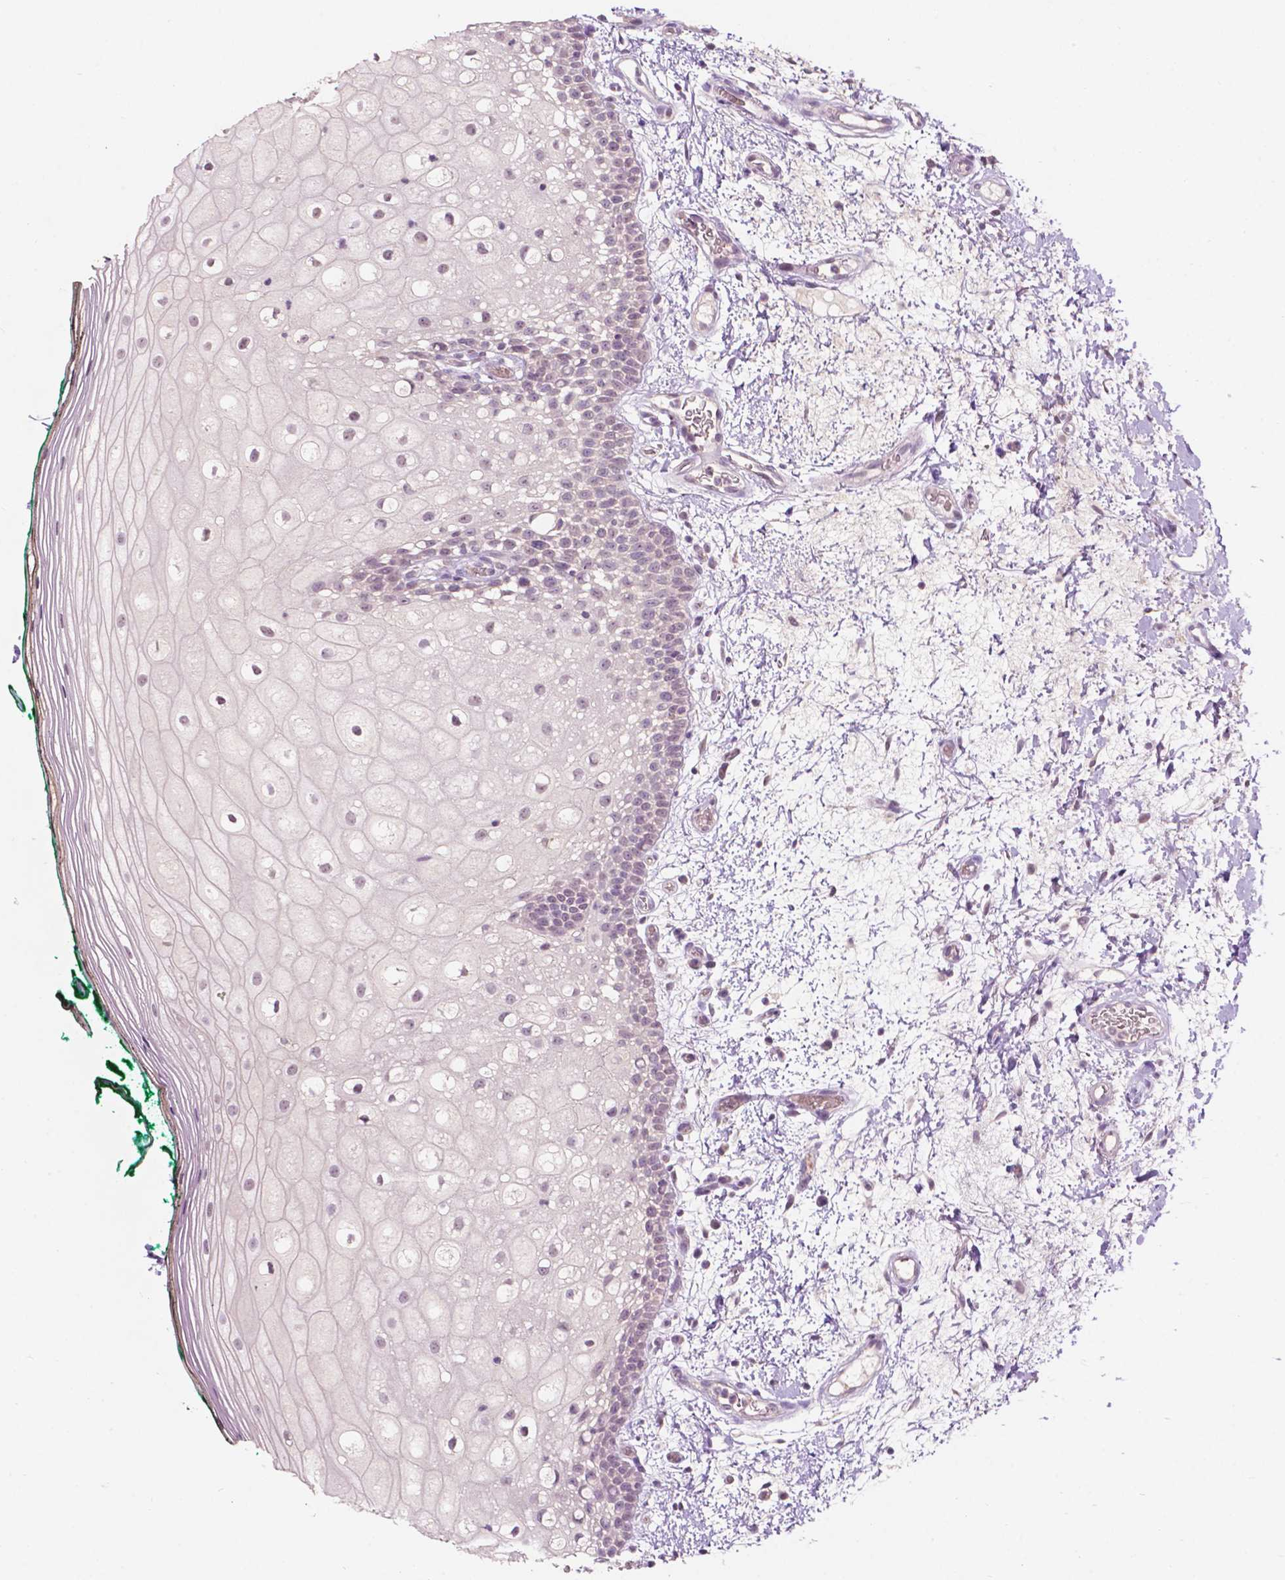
{"staining": {"intensity": "negative", "quantity": "none", "location": "none"}, "tissue": "oral mucosa", "cell_type": "Squamous epithelial cells", "image_type": "normal", "snomed": [{"axis": "morphology", "description": "Normal tissue, NOS"}, {"axis": "topography", "description": "Oral tissue"}], "caption": "Immunohistochemistry (IHC) image of benign human oral mucosa stained for a protein (brown), which displays no staining in squamous epithelial cells.", "gene": "TM6SF2", "patient": {"sex": "female", "age": 83}}